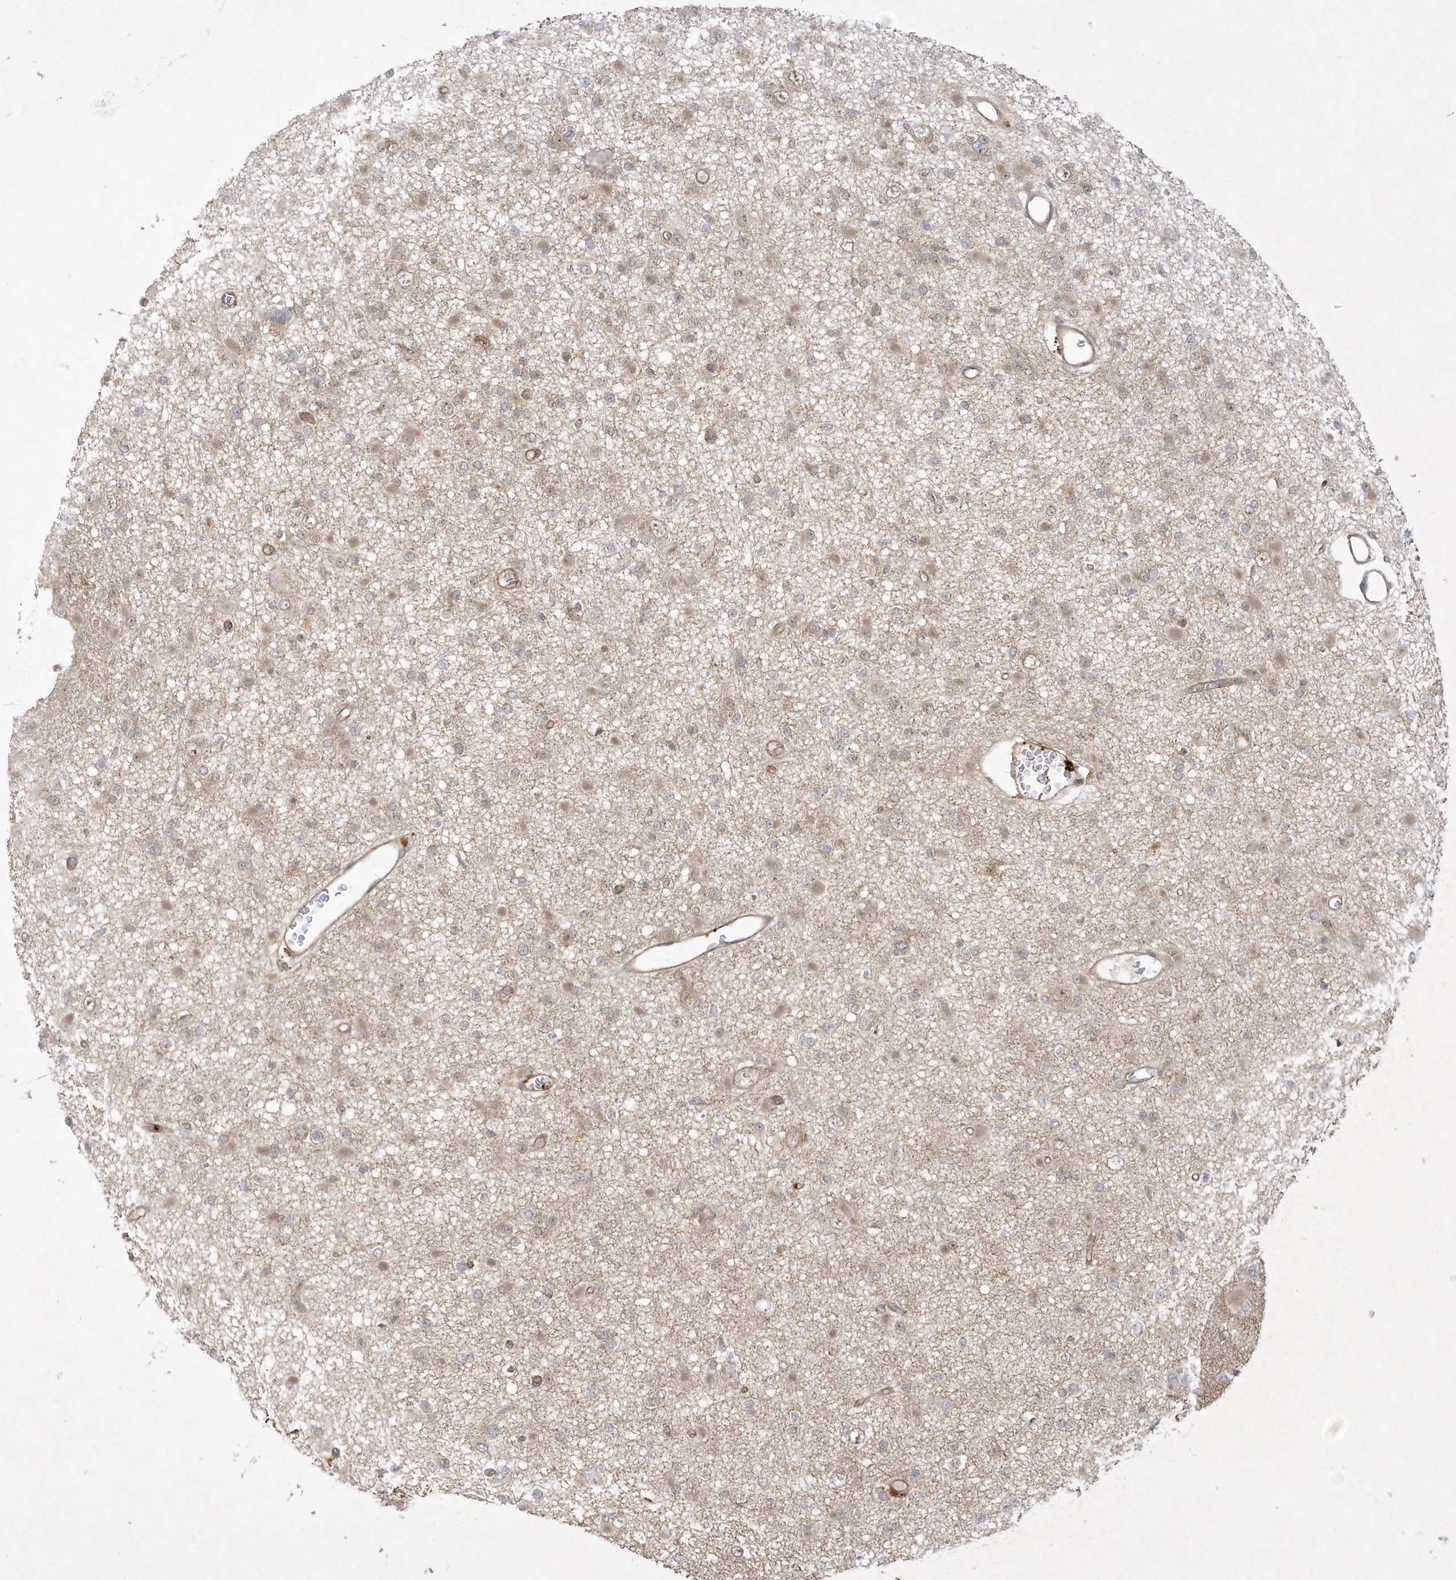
{"staining": {"intensity": "weak", "quantity": "25%-75%", "location": "cytoplasmic/membranous"}, "tissue": "glioma", "cell_type": "Tumor cells", "image_type": "cancer", "snomed": [{"axis": "morphology", "description": "Glioma, malignant, Low grade"}, {"axis": "topography", "description": "Brain"}], "caption": "Immunohistochemical staining of human glioma reveals low levels of weak cytoplasmic/membranous expression in about 25%-75% of tumor cells.", "gene": "NAF1", "patient": {"sex": "female", "age": 22}}